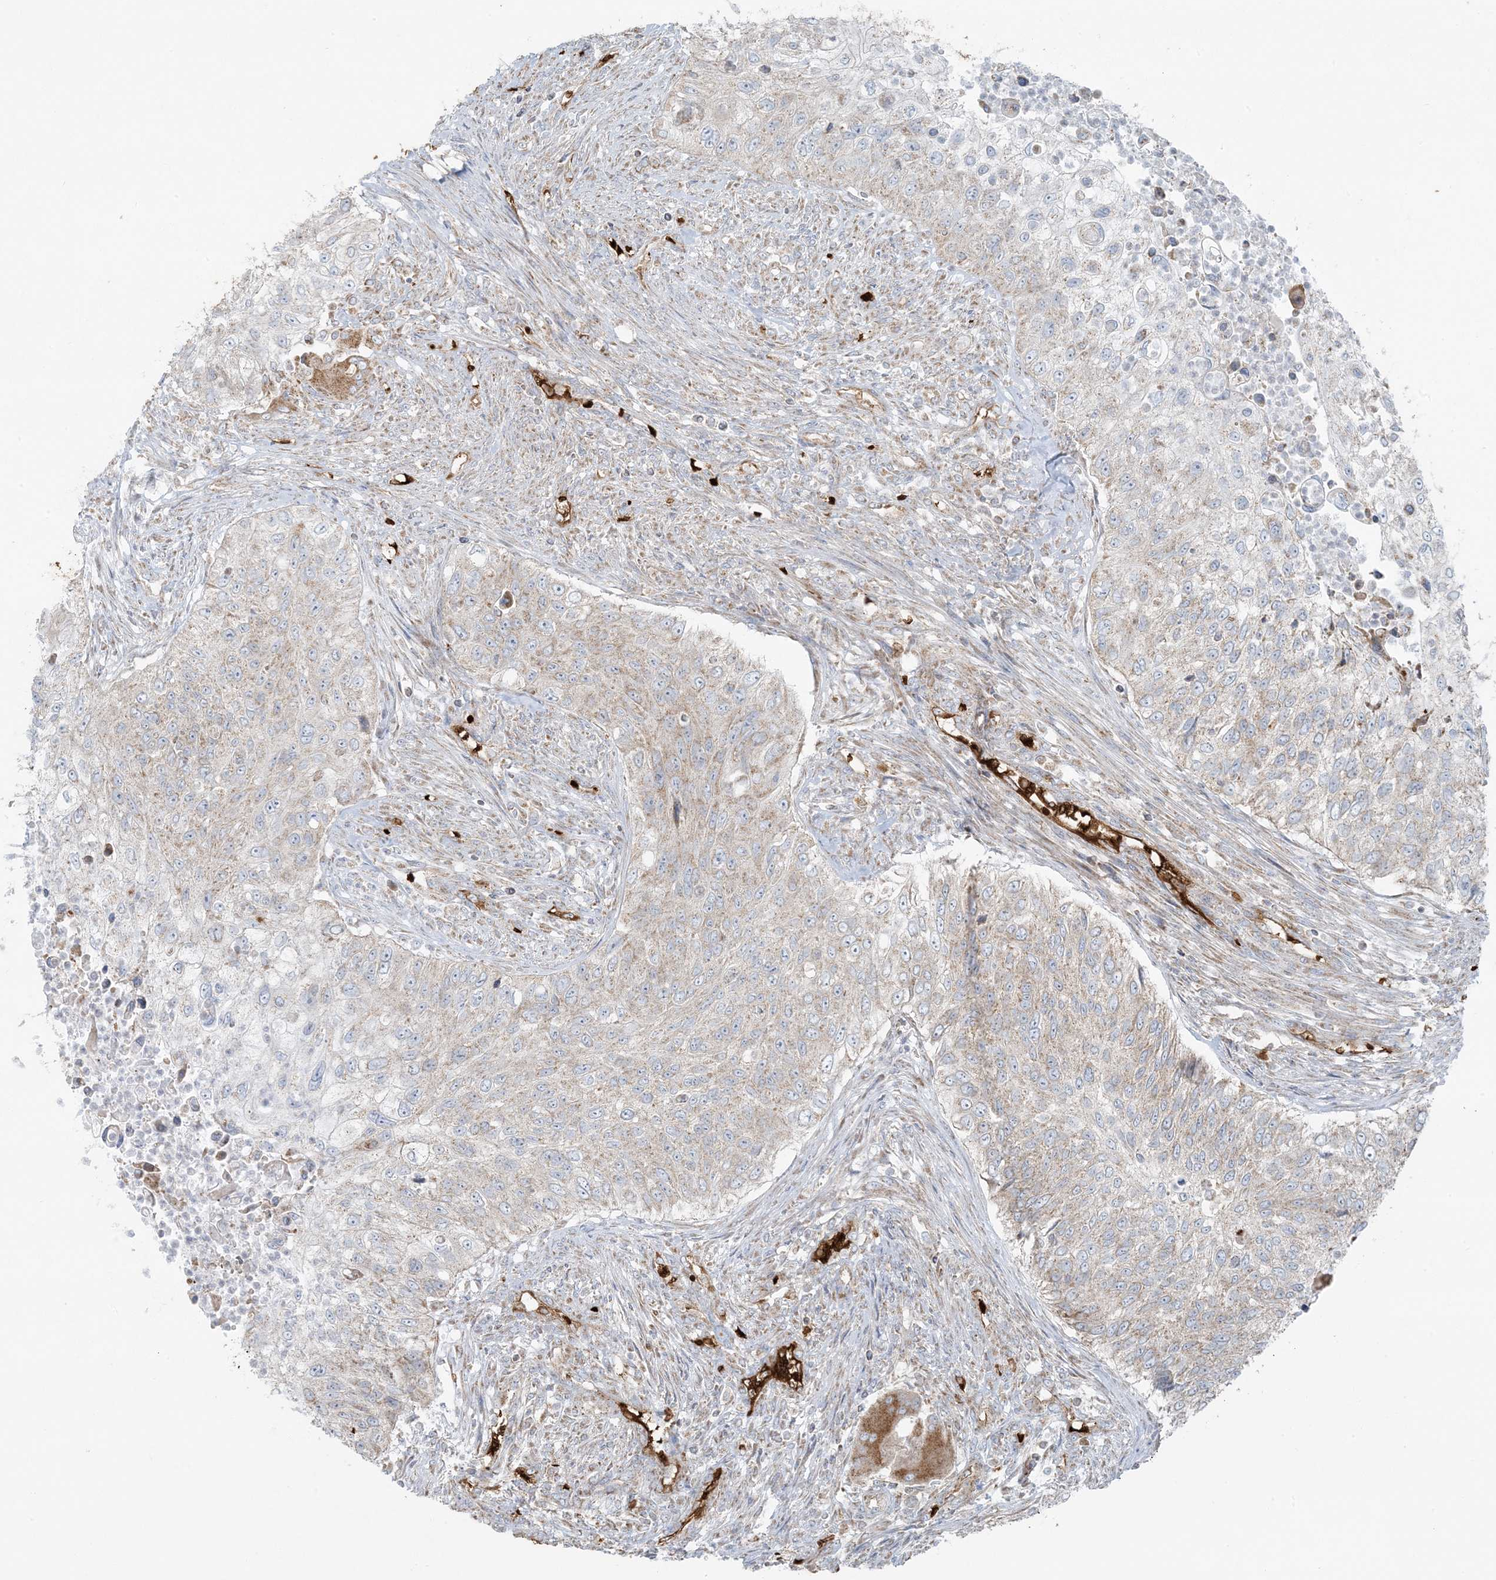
{"staining": {"intensity": "weak", "quantity": "<25%", "location": "cytoplasmic/membranous"}, "tissue": "urothelial cancer", "cell_type": "Tumor cells", "image_type": "cancer", "snomed": [{"axis": "morphology", "description": "Urothelial carcinoma, High grade"}, {"axis": "topography", "description": "Urinary bladder"}], "caption": "This micrograph is of urothelial cancer stained with immunohistochemistry to label a protein in brown with the nuclei are counter-stained blue. There is no positivity in tumor cells.", "gene": "PIK3R4", "patient": {"sex": "female", "age": 60}}